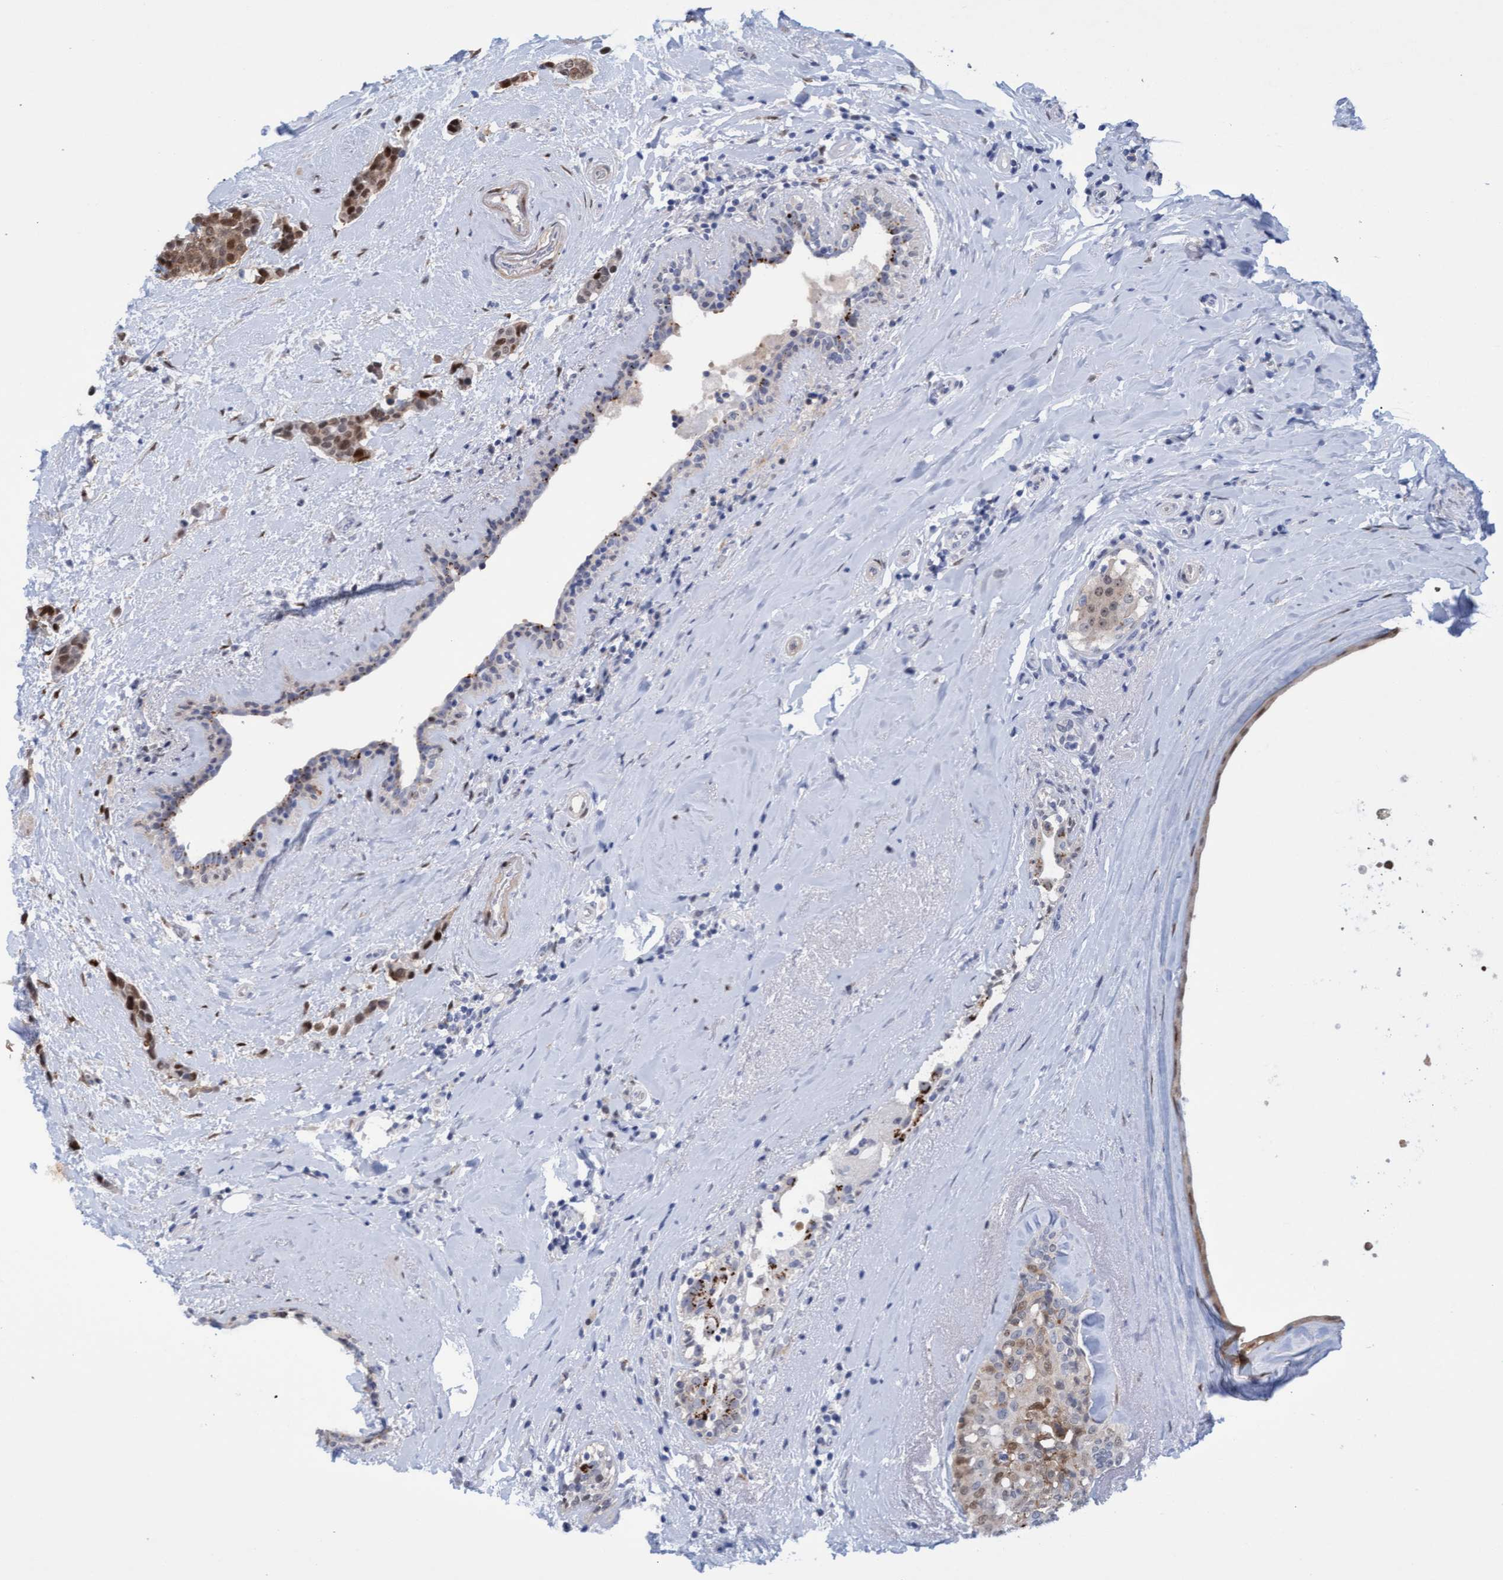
{"staining": {"intensity": "moderate", "quantity": "25%-75%", "location": "nuclear"}, "tissue": "breast cancer", "cell_type": "Tumor cells", "image_type": "cancer", "snomed": [{"axis": "morphology", "description": "Duct carcinoma"}, {"axis": "topography", "description": "Breast"}], "caption": "Brown immunohistochemical staining in human invasive ductal carcinoma (breast) displays moderate nuclear staining in about 25%-75% of tumor cells. (brown staining indicates protein expression, while blue staining denotes nuclei).", "gene": "PINX1", "patient": {"sex": "female", "age": 55}}